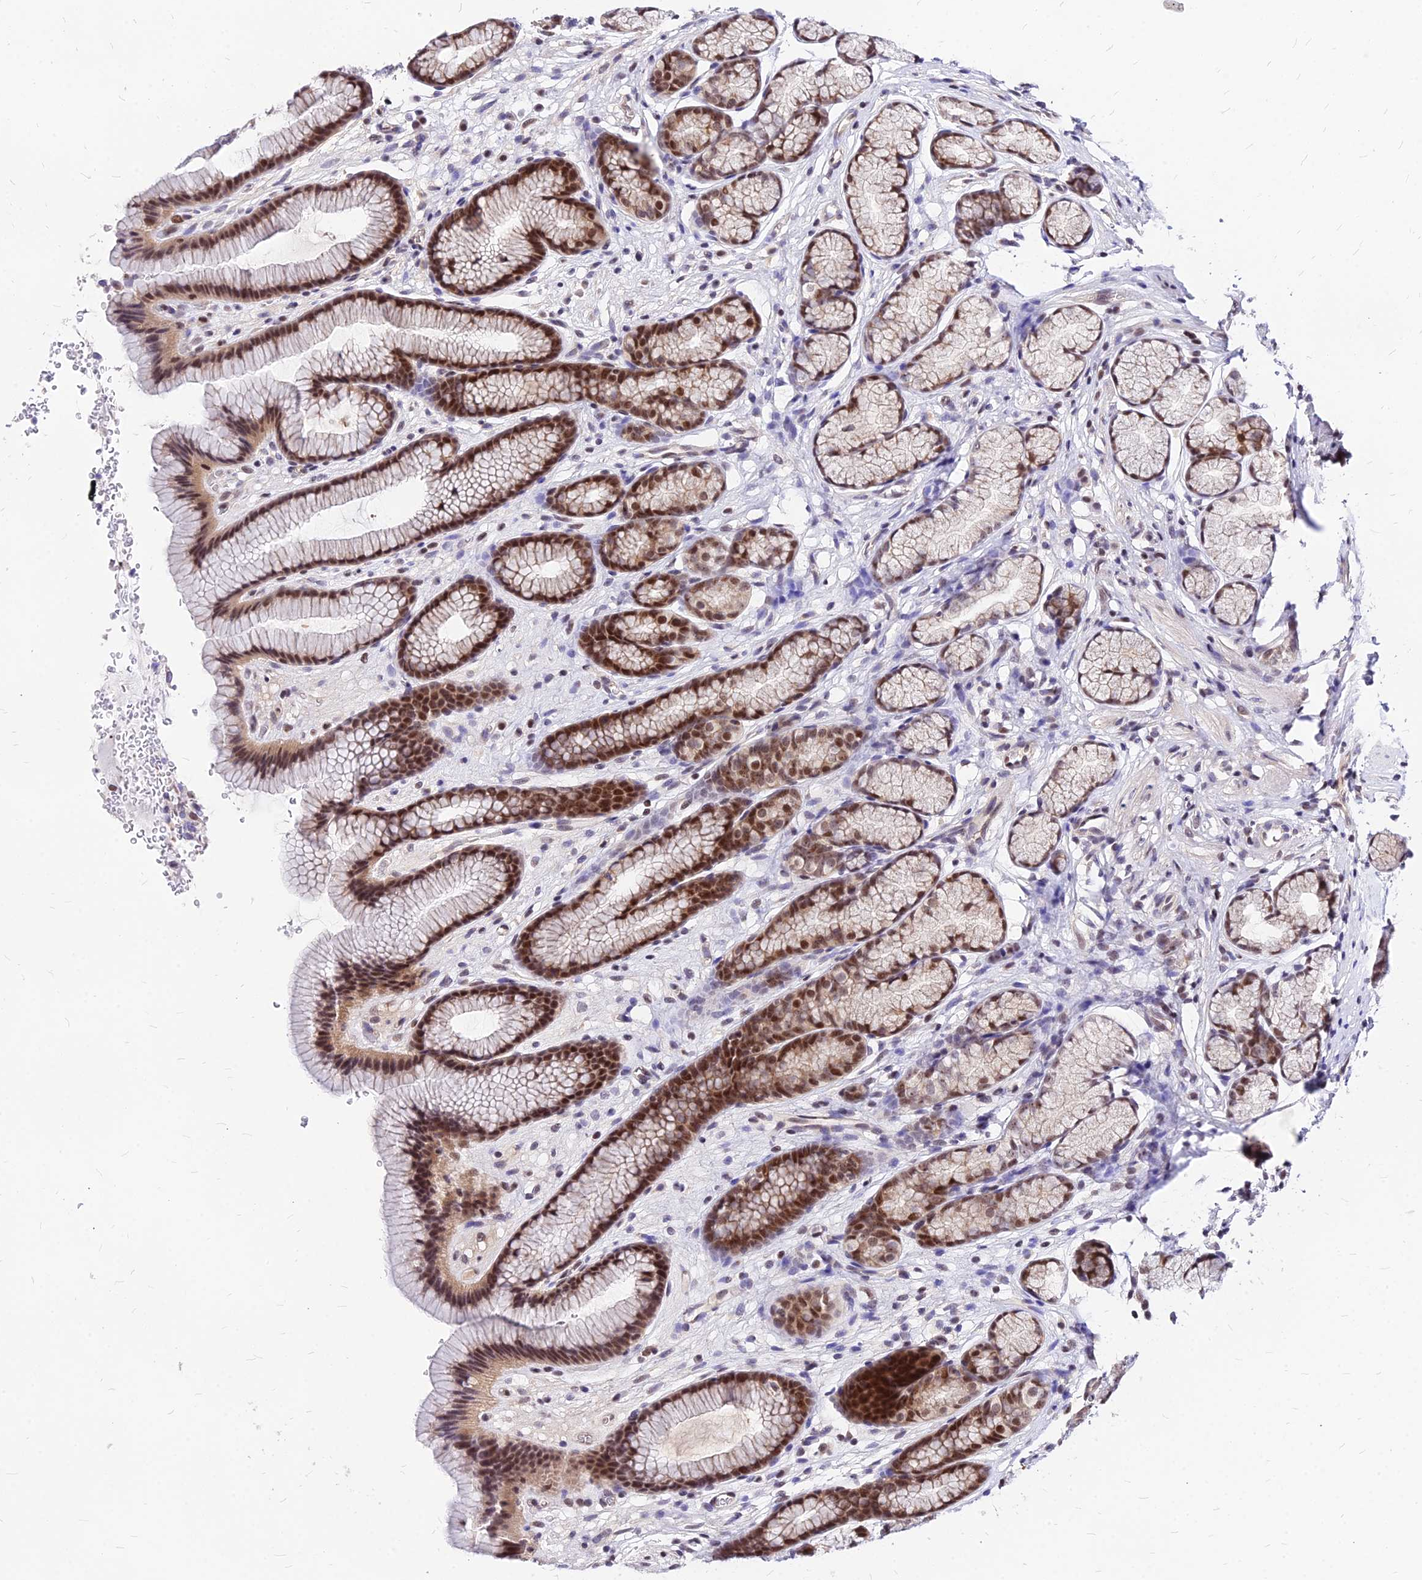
{"staining": {"intensity": "strong", "quantity": ">75%", "location": "cytoplasmic/membranous,nuclear"}, "tissue": "stomach", "cell_type": "Glandular cells", "image_type": "normal", "snomed": [{"axis": "morphology", "description": "Normal tissue, NOS"}, {"axis": "topography", "description": "Stomach"}], "caption": "Stomach stained for a protein (brown) exhibits strong cytoplasmic/membranous,nuclear positive expression in about >75% of glandular cells.", "gene": "DDX55", "patient": {"sex": "male", "age": 42}}